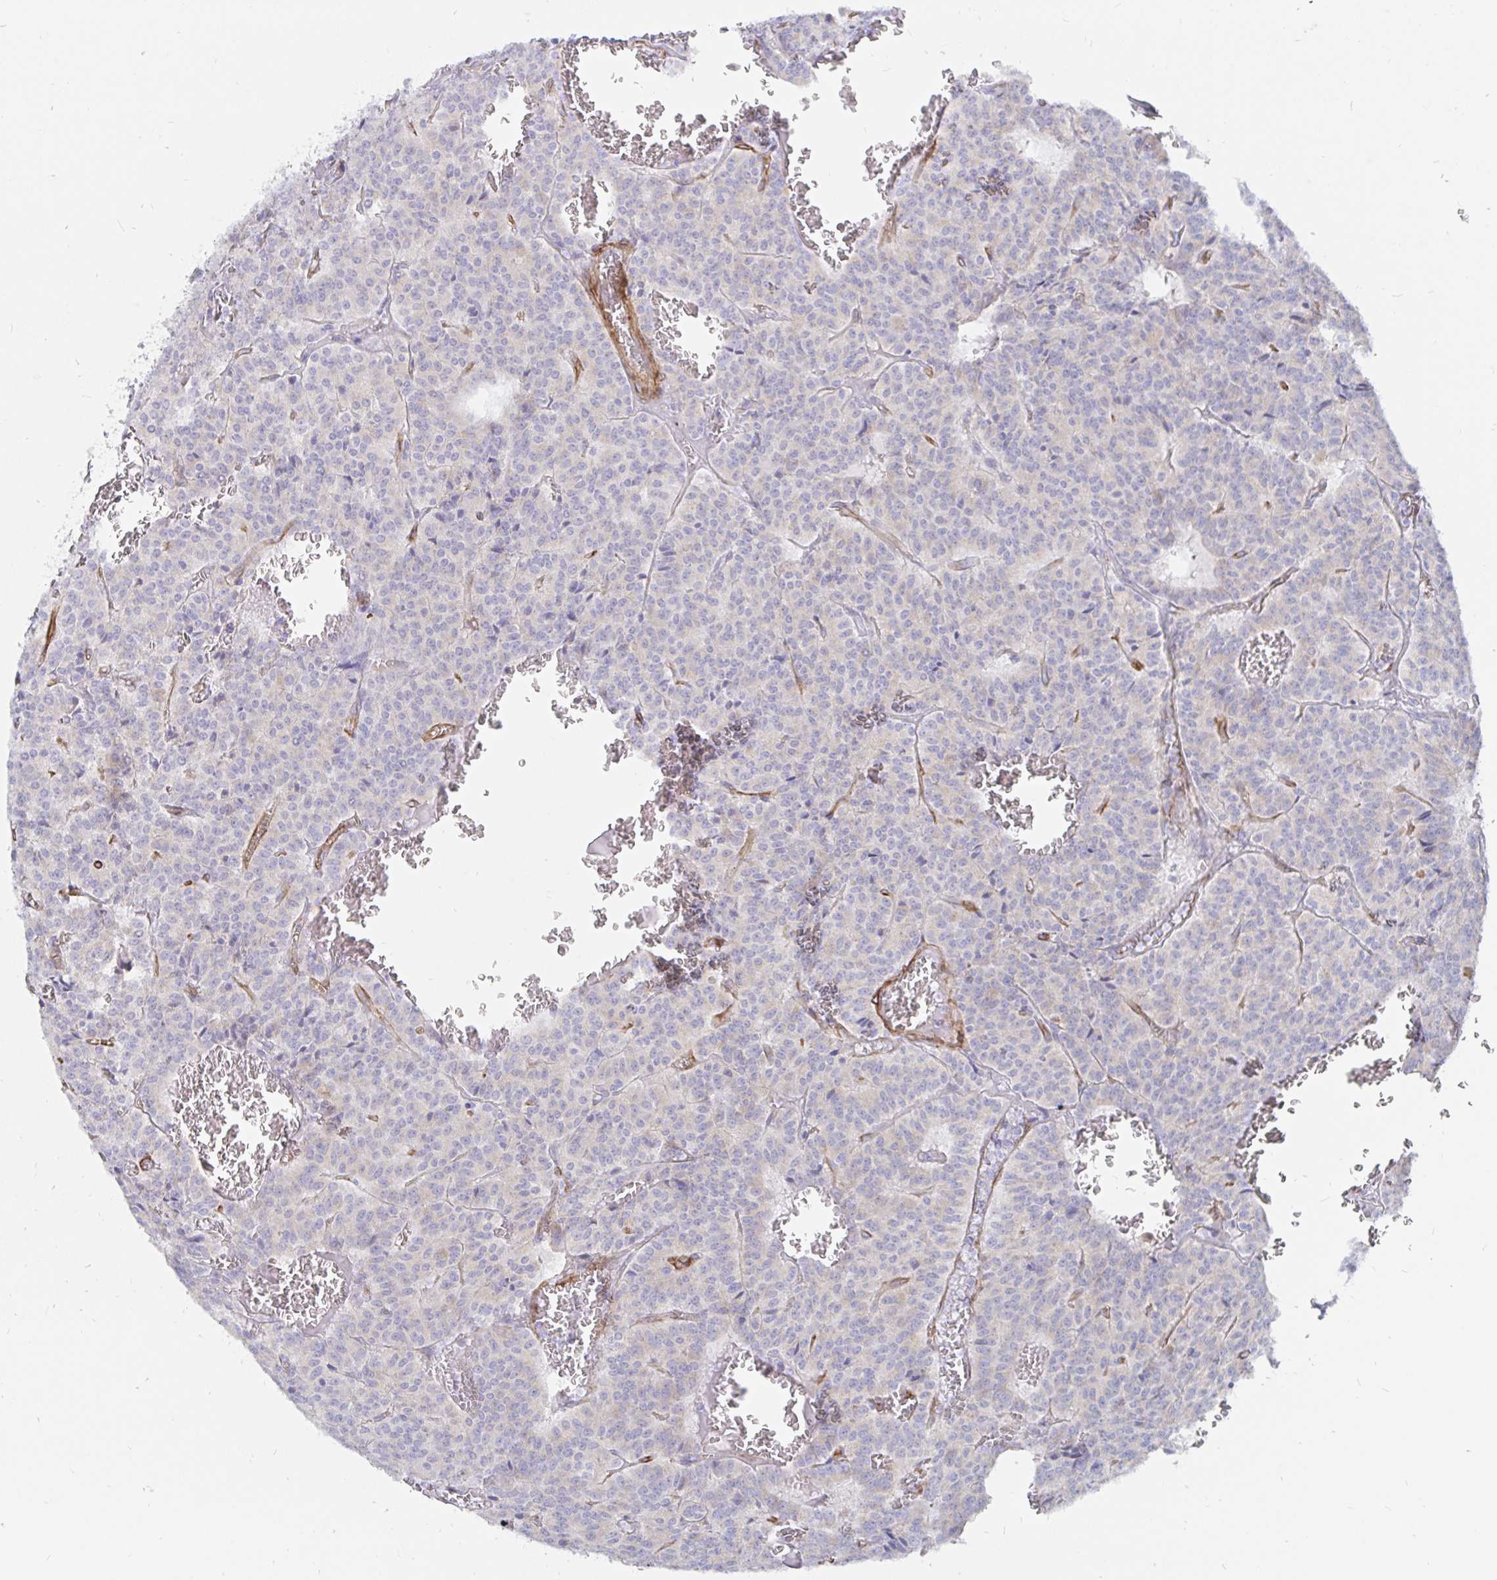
{"staining": {"intensity": "negative", "quantity": "none", "location": "none"}, "tissue": "carcinoid", "cell_type": "Tumor cells", "image_type": "cancer", "snomed": [{"axis": "morphology", "description": "Carcinoid, malignant, NOS"}, {"axis": "topography", "description": "Lung"}], "caption": "Carcinoid stained for a protein using IHC shows no staining tumor cells.", "gene": "COX16", "patient": {"sex": "male", "age": 70}}